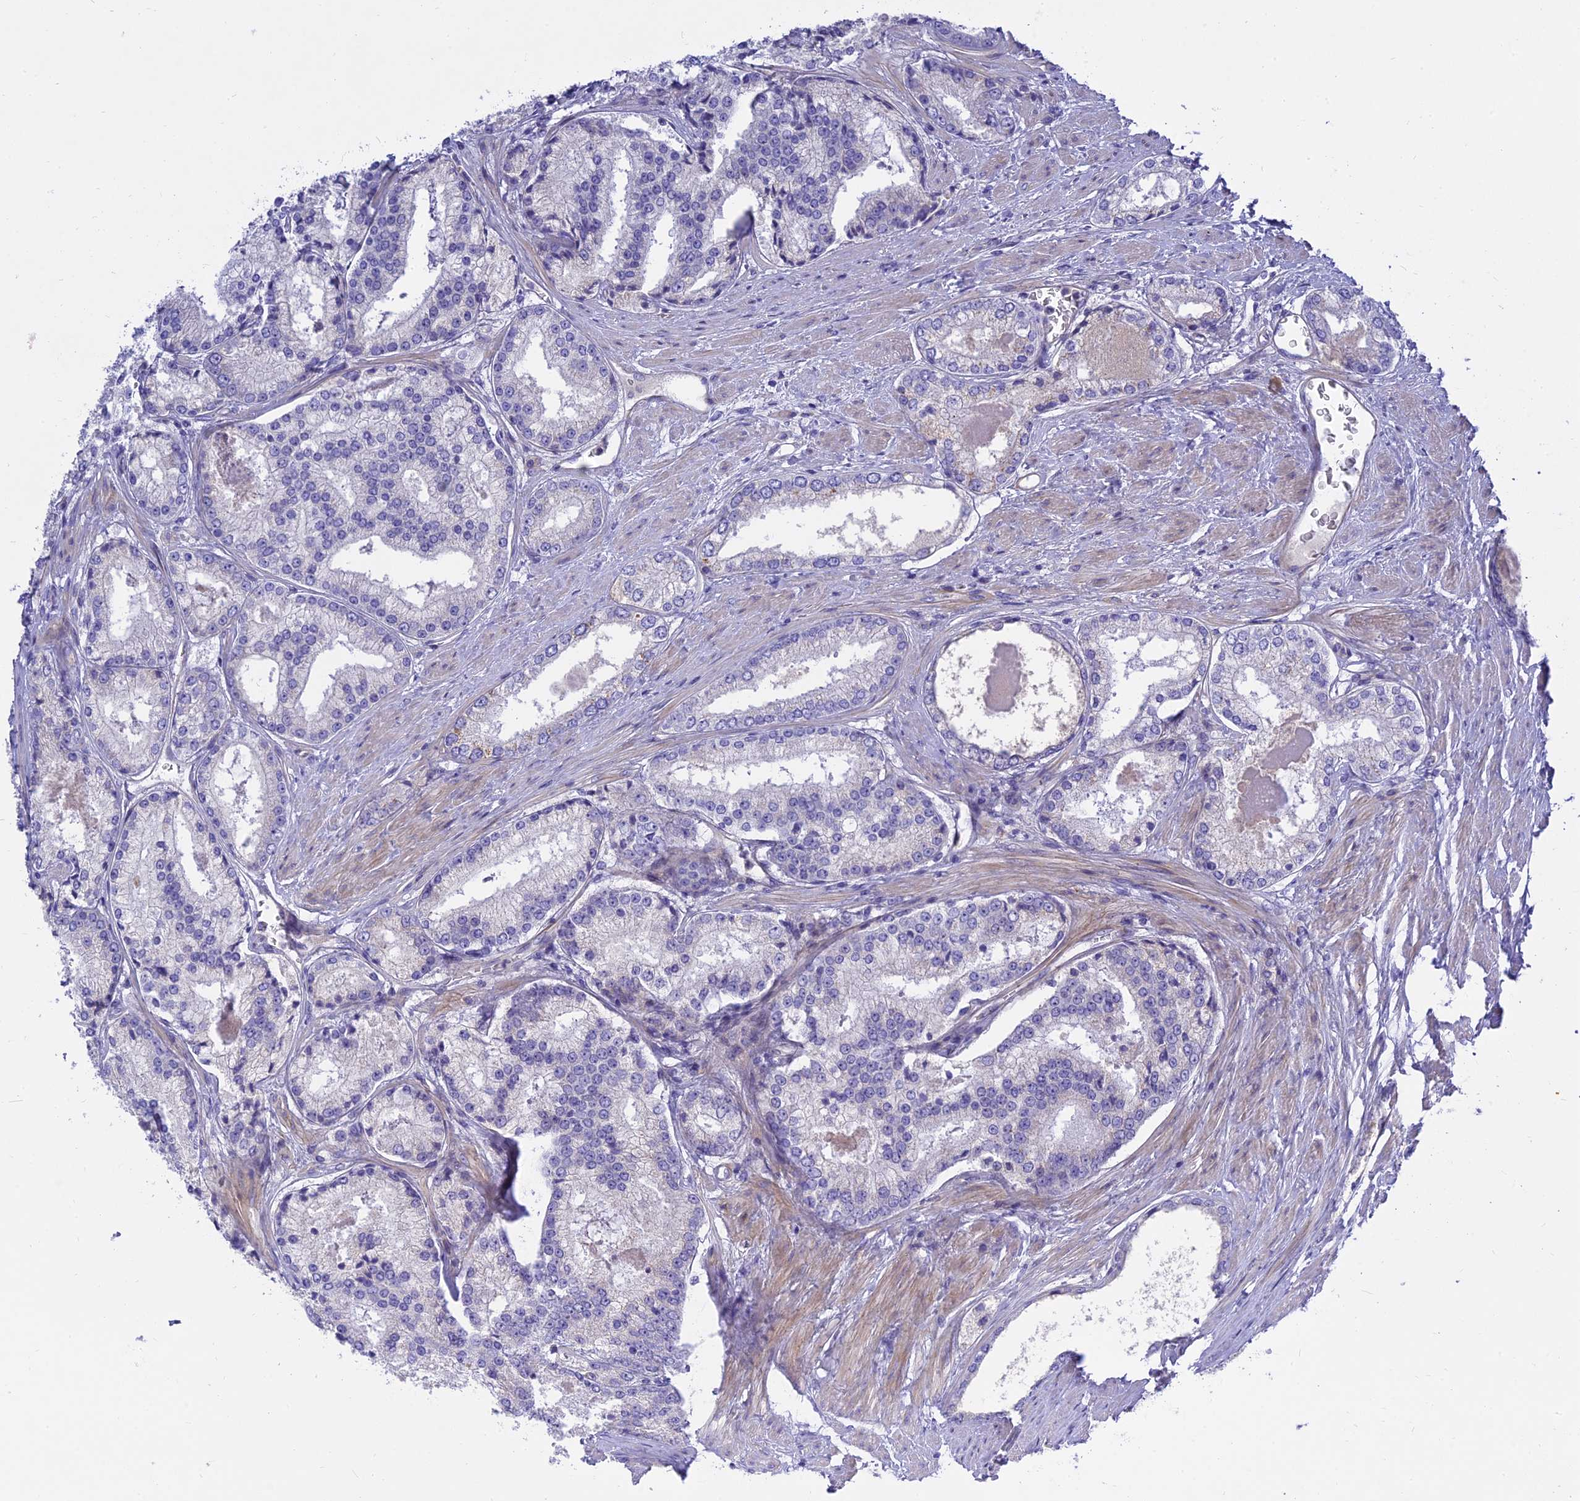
{"staining": {"intensity": "negative", "quantity": "none", "location": "none"}, "tissue": "prostate cancer", "cell_type": "Tumor cells", "image_type": "cancer", "snomed": [{"axis": "morphology", "description": "Adenocarcinoma, Low grade"}, {"axis": "topography", "description": "Prostate"}], "caption": "High power microscopy histopathology image of an immunohistochemistry histopathology image of prostate cancer, revealing no significant expression in tumor cells.", "gene": "MBD3L1", "patient": {"sex": "male", "age": 68}}